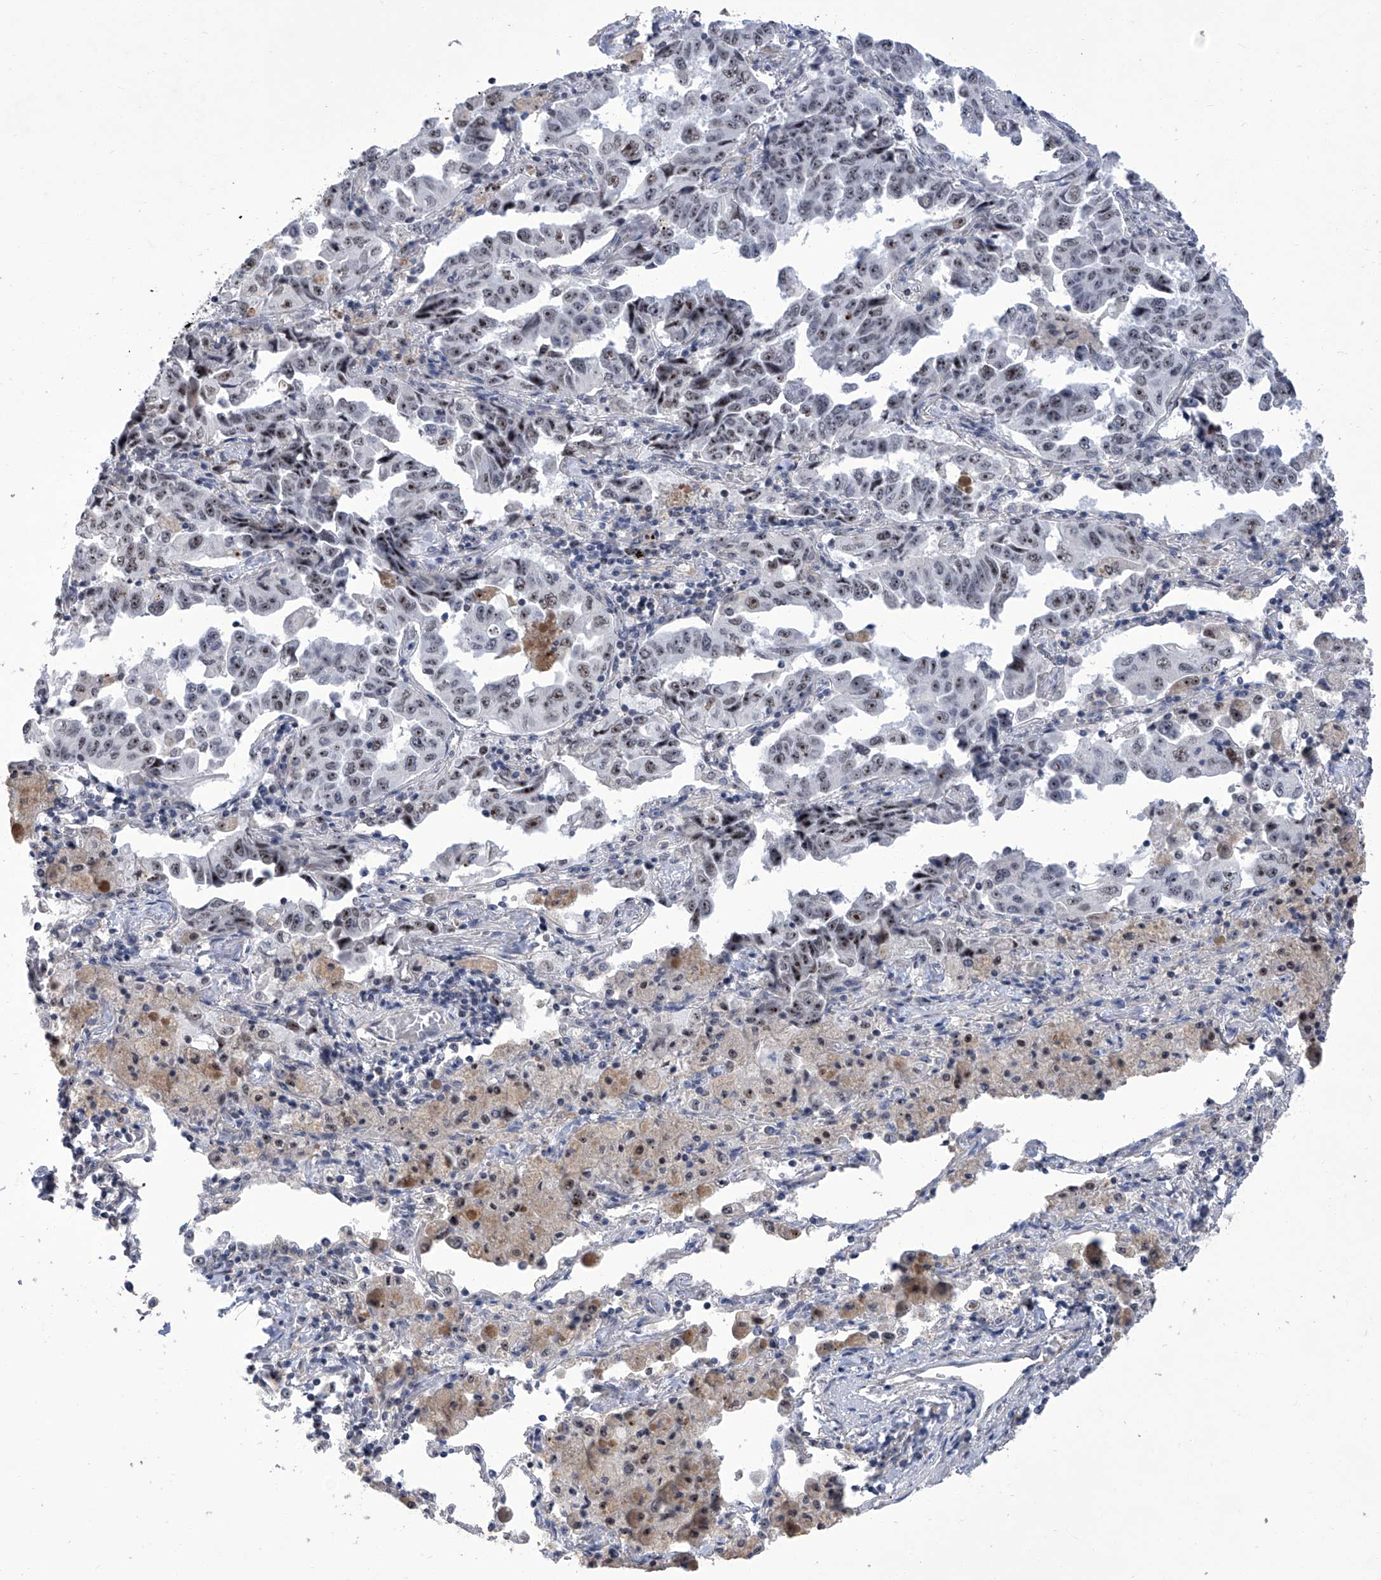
{"staining": {"intensity": "weak", "quantity": "<25%", "location": "nuclear"}, "tissue": "lung cancer", "cell_type": "Tumor cells", "image_type": "cancer", "snomed": [{"axis": "morphology", "description": "Adenocarcinoma, NOS"}, {"axis": "topography", "description": "Lung"}], "caption": "This is an IHC histopathology image of lung cancer (adenocarcinoma). There is no expression in tumor cells.", "gene": "CMTR1", "patient": {"sex": "female", "age": 51}}